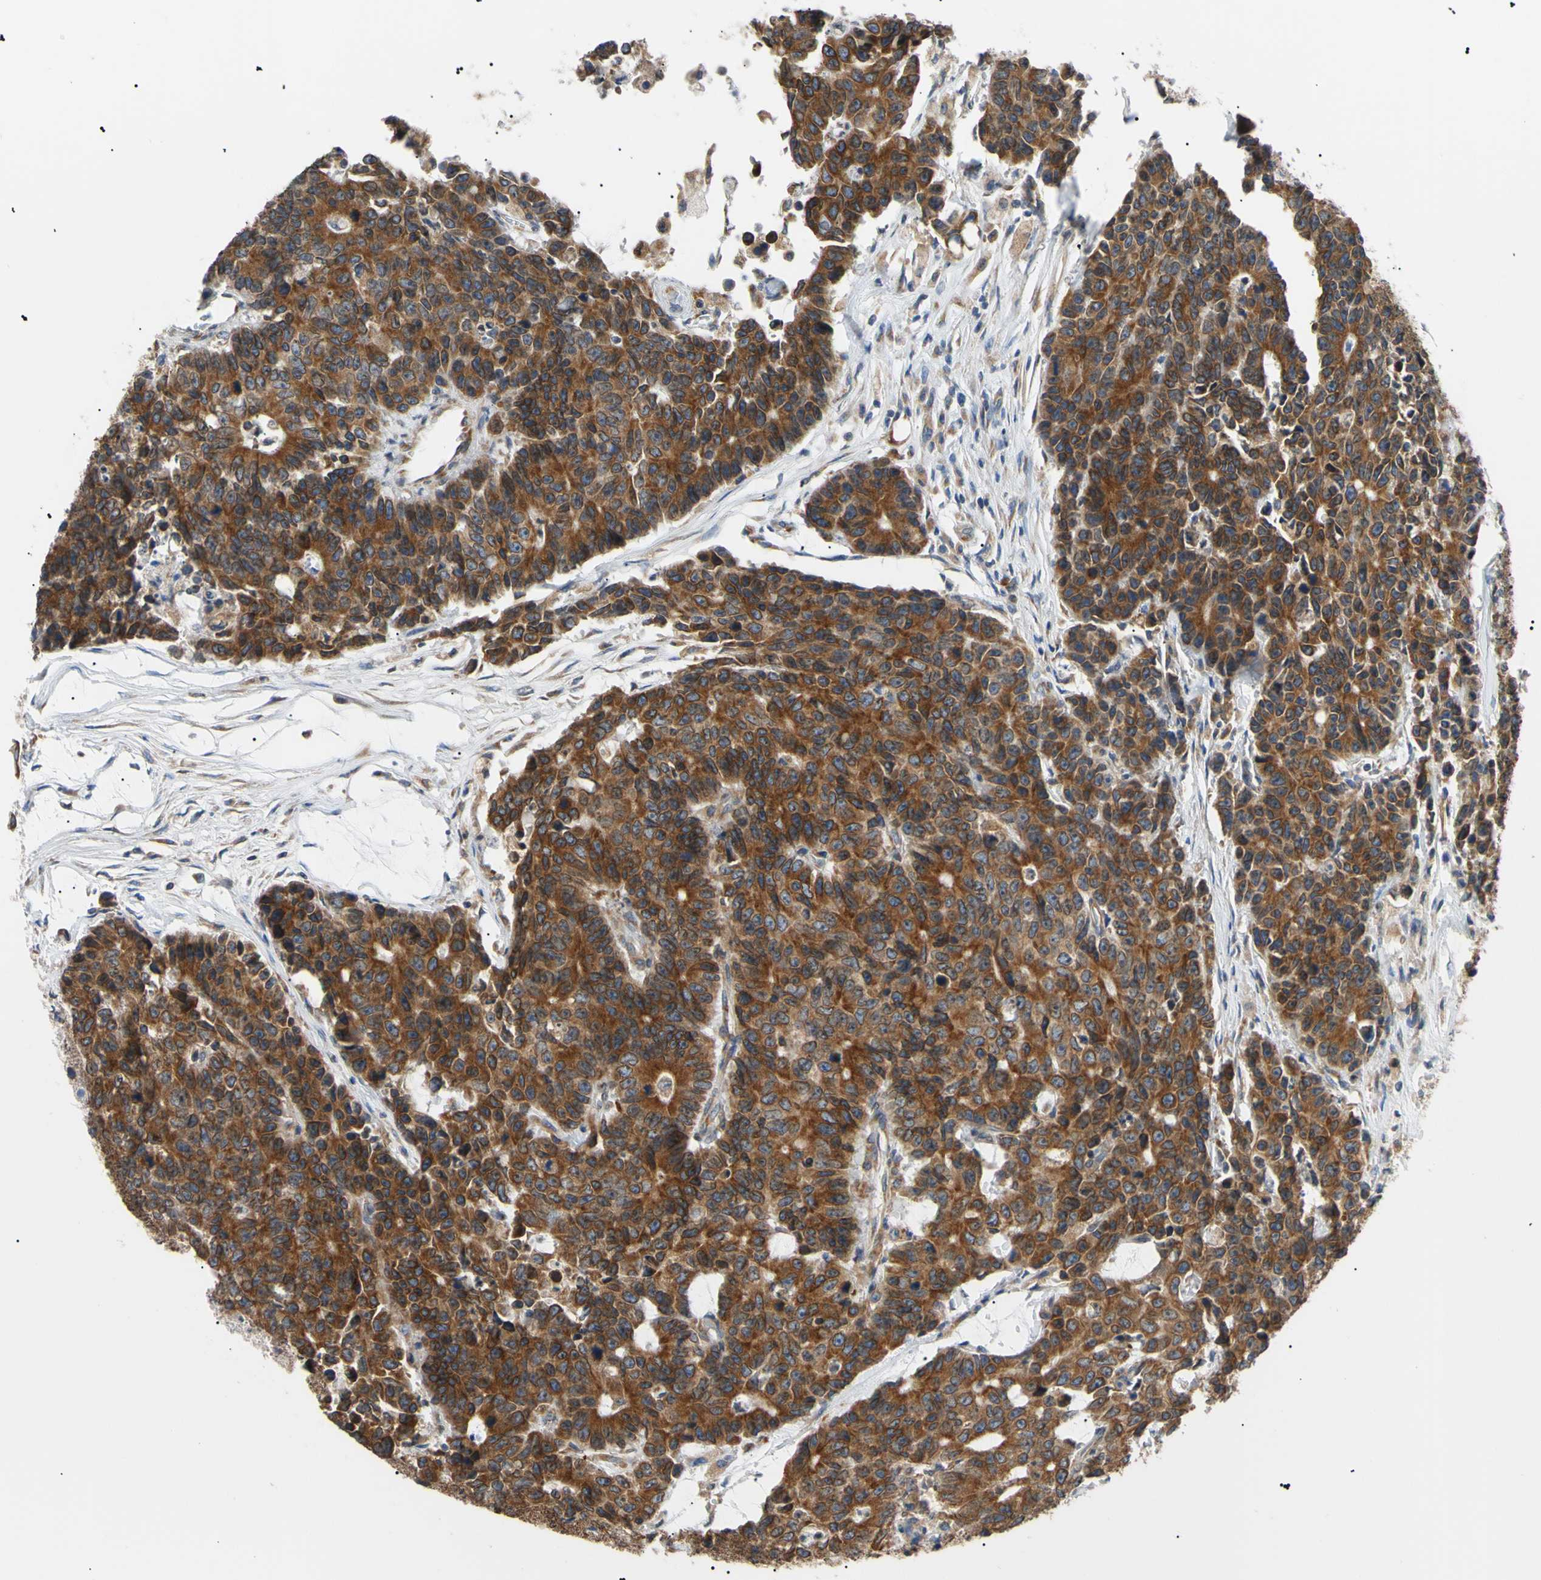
{"staining": {"intensity": "strong", "quantity": ">75%", "location": "cytoplasmic/membranous"}, "tissue": "colorectal cancer", "cell_type": "Tumor cells", "image_type": "cancer", "snomed": [{"axis": "morphology", "description": "Adenocarcinoma, NOS"}, {"axis": "topography", "description": "Colon"}], "caption": "Colorectal cancer stained for a protein demonstrates strong cytoplasmic/membranous positivity in tumor cells. The staining was performed using DAB to visualize the protein expression in brown, while the nuclei were stained in blue with hematoxylin (Magnification: 20x).", "gene": "VAPA", "patient": {"sex": "female", "age": 86}}